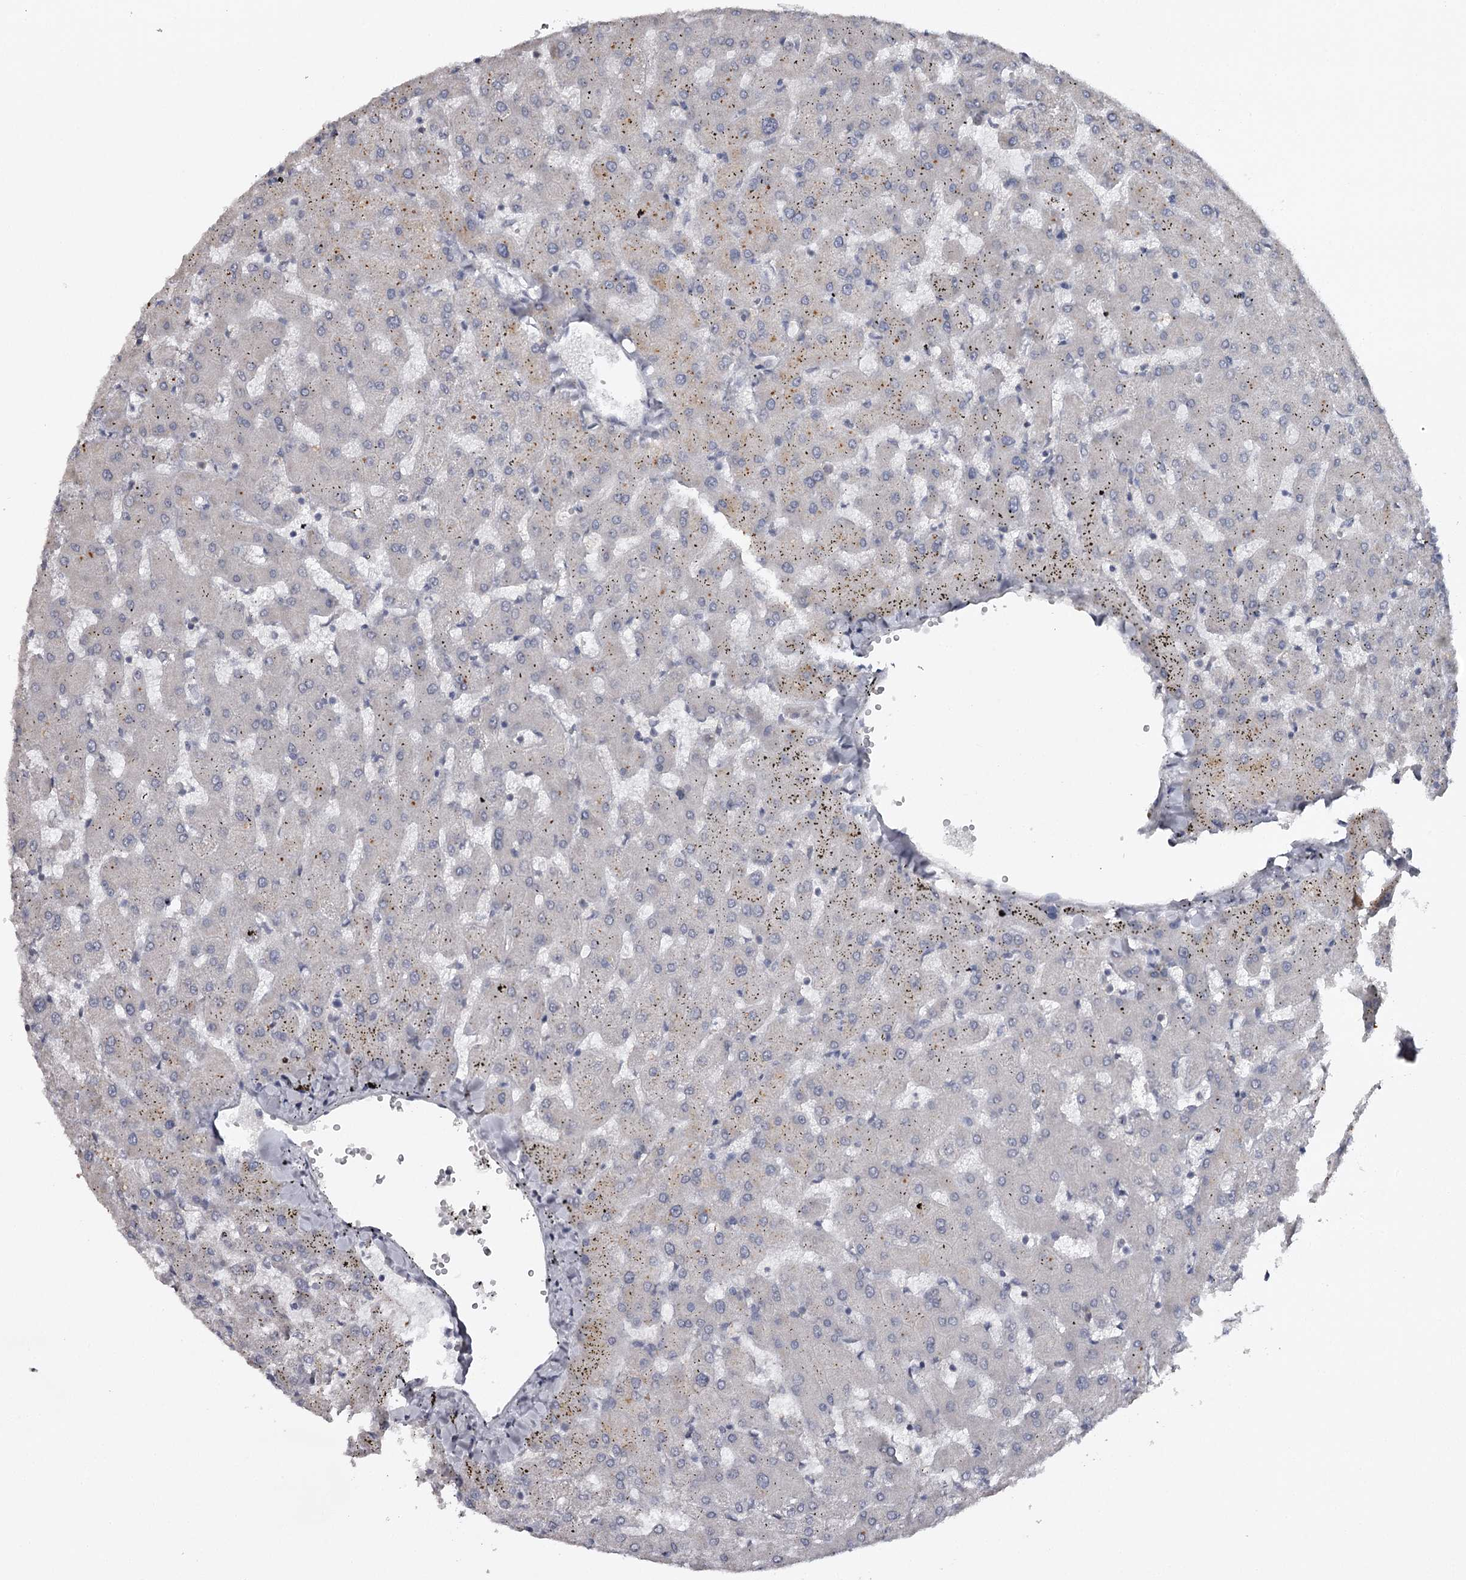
{"staining": {"intensity": "negative", "quantity": "none", "location": "none"}, "tissue": "liver", "cell_type": "Cholangiocytes", "image_type": "normal", "snomed": [{"axis": "morphology", "description": "Normal tissue, NOS"}, {"axis": "topography", "description": "Liver"}], "caption": "IHC histopathology image of unremarkable liver: human liver stained with DAB (3,3'-diaminobenzidine) demonstrates no significant protein positivity in cholangiocytes.", "gene": "GTSF1", "patient": {"sex": "female", "age": 63}}